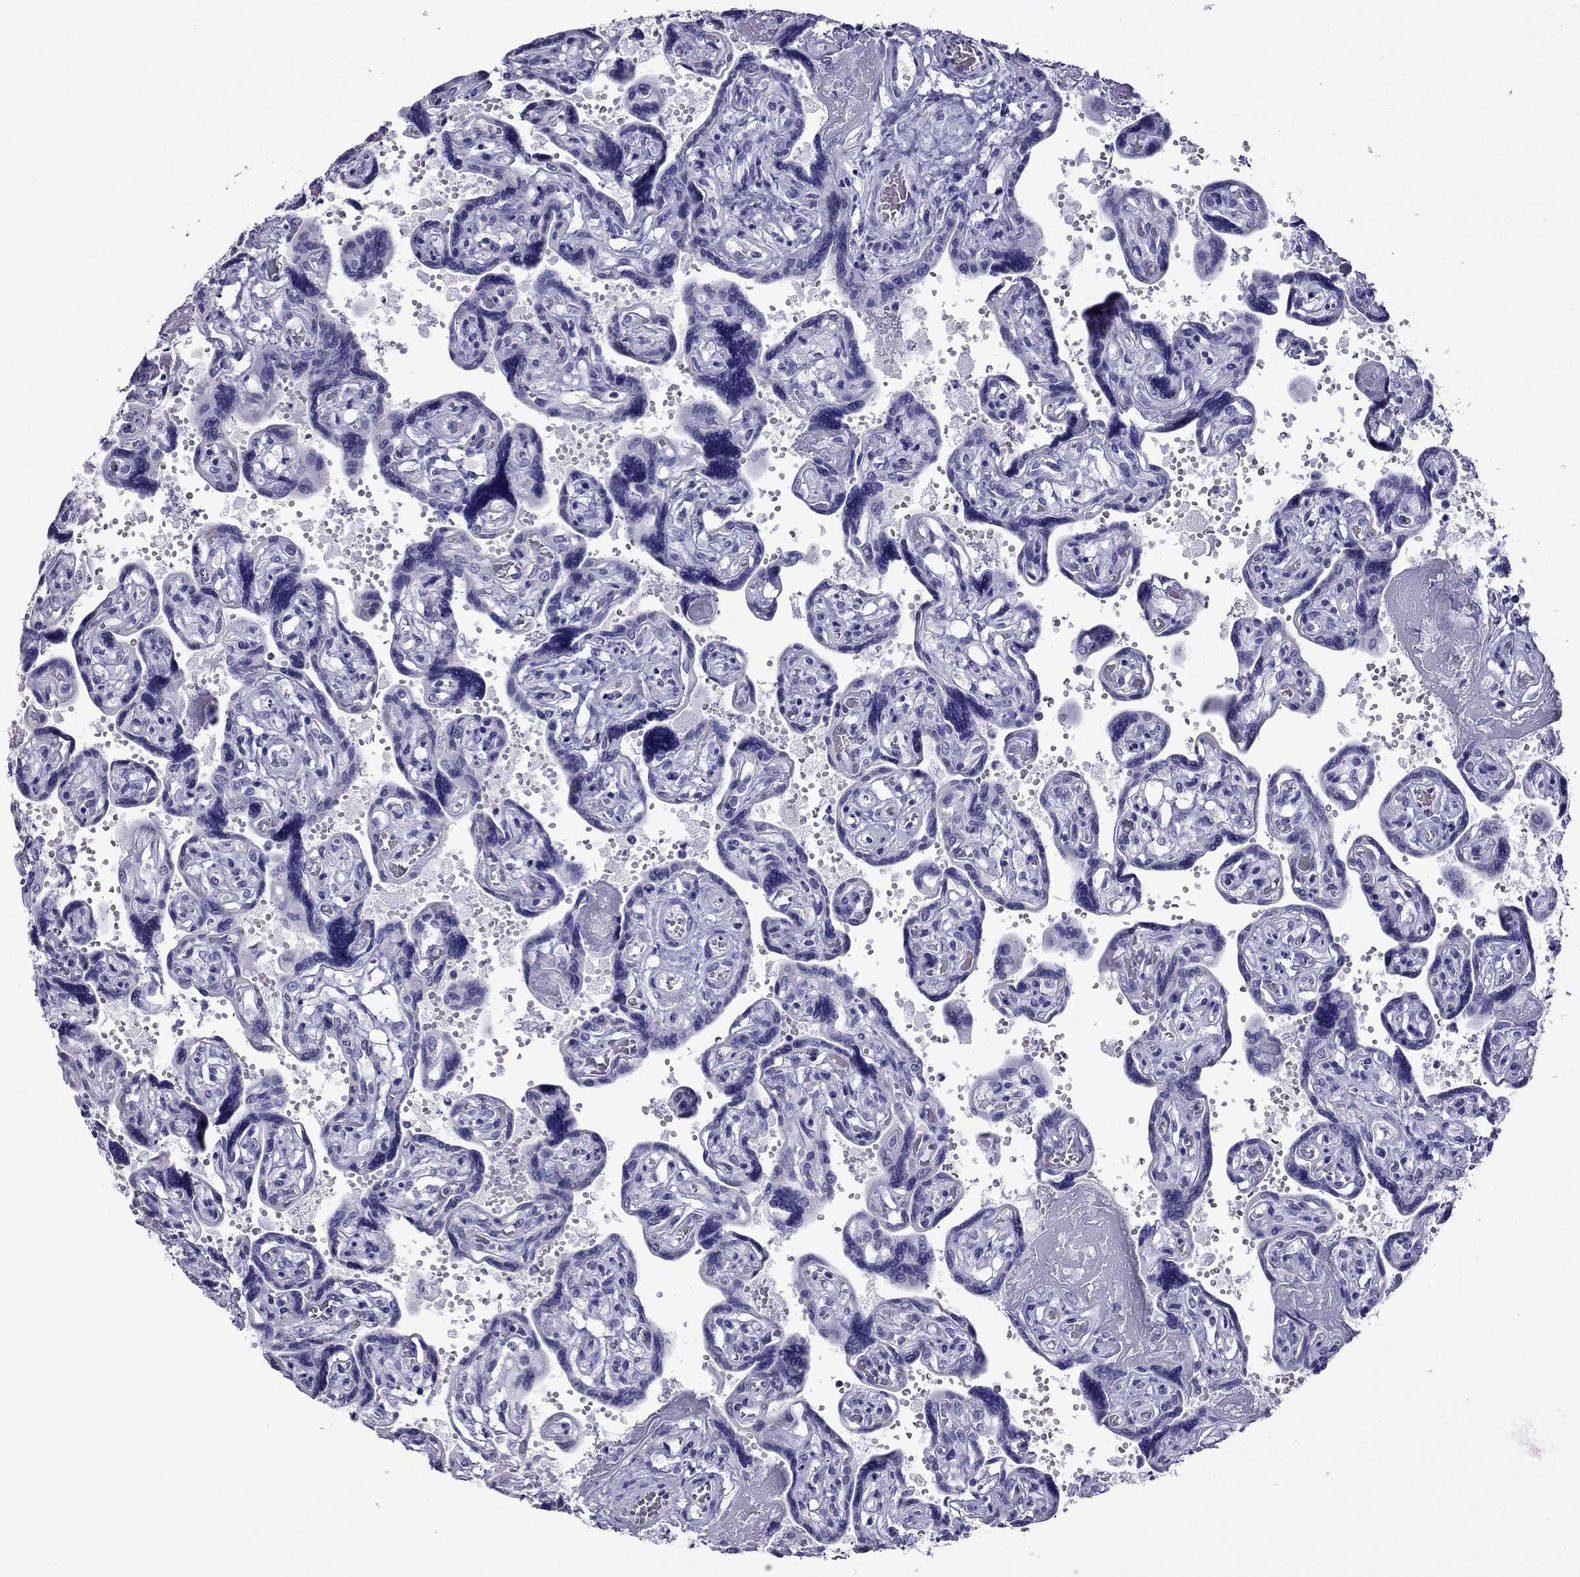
{"staining": {"intensity": "negative", "quantity": "none", "location": "none"}, "tissue": "placenta", "cell_type": "Decidual cells", "image_type": "normal", "snomed": [{"axis": "morphology", "description": "Normal tissue, NOS"}, {"axis": "topography", "description": "Placenta"}], "caption": "Immunohistochemistry histopathology image of unremarkable human placenta stained for a protein (brown), which shows no positivity in decidual cells.", "gene": "TTLL13", "patient": {"sex": "female", "age": 32}}